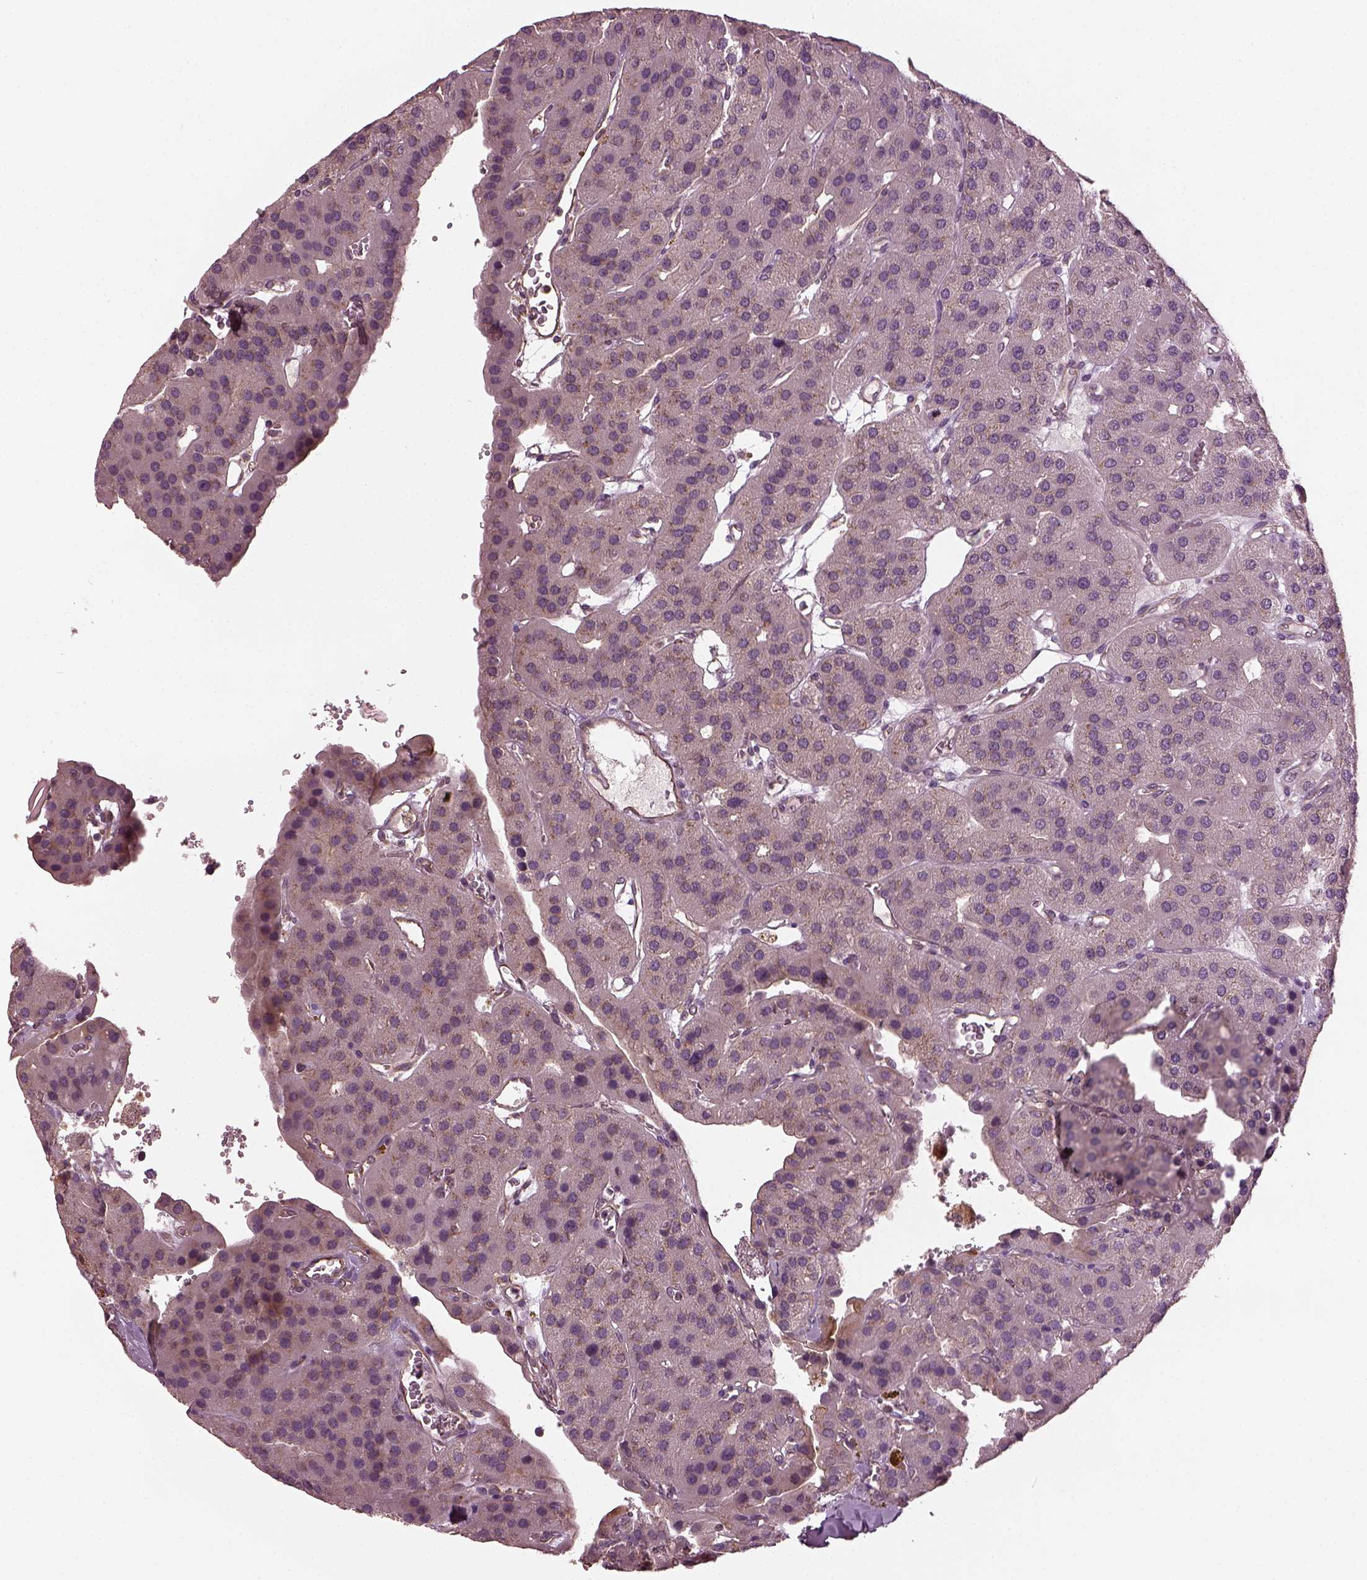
{"staining": {"intensity": "weak", "quantity": "<25%", "location": "cytoplasmic/membranous"}, "tissue": "parathyroid gland", "cell_type": "Glandular cells", "image_type": "normal", "snomed": [{"axis": "morphology", "description": "Normal tissue, NOS"}, {"axis": "morphology", "description": "Adenoma, NOS"}, {"axis": "topography", "description": "Parathyroid gland"}], "caption": "A histopathology image of human parathyroid gland is negative for staining in glandular cells.", "gene": "RUFY3", "patient": {"sex": "female", "age": 86}}